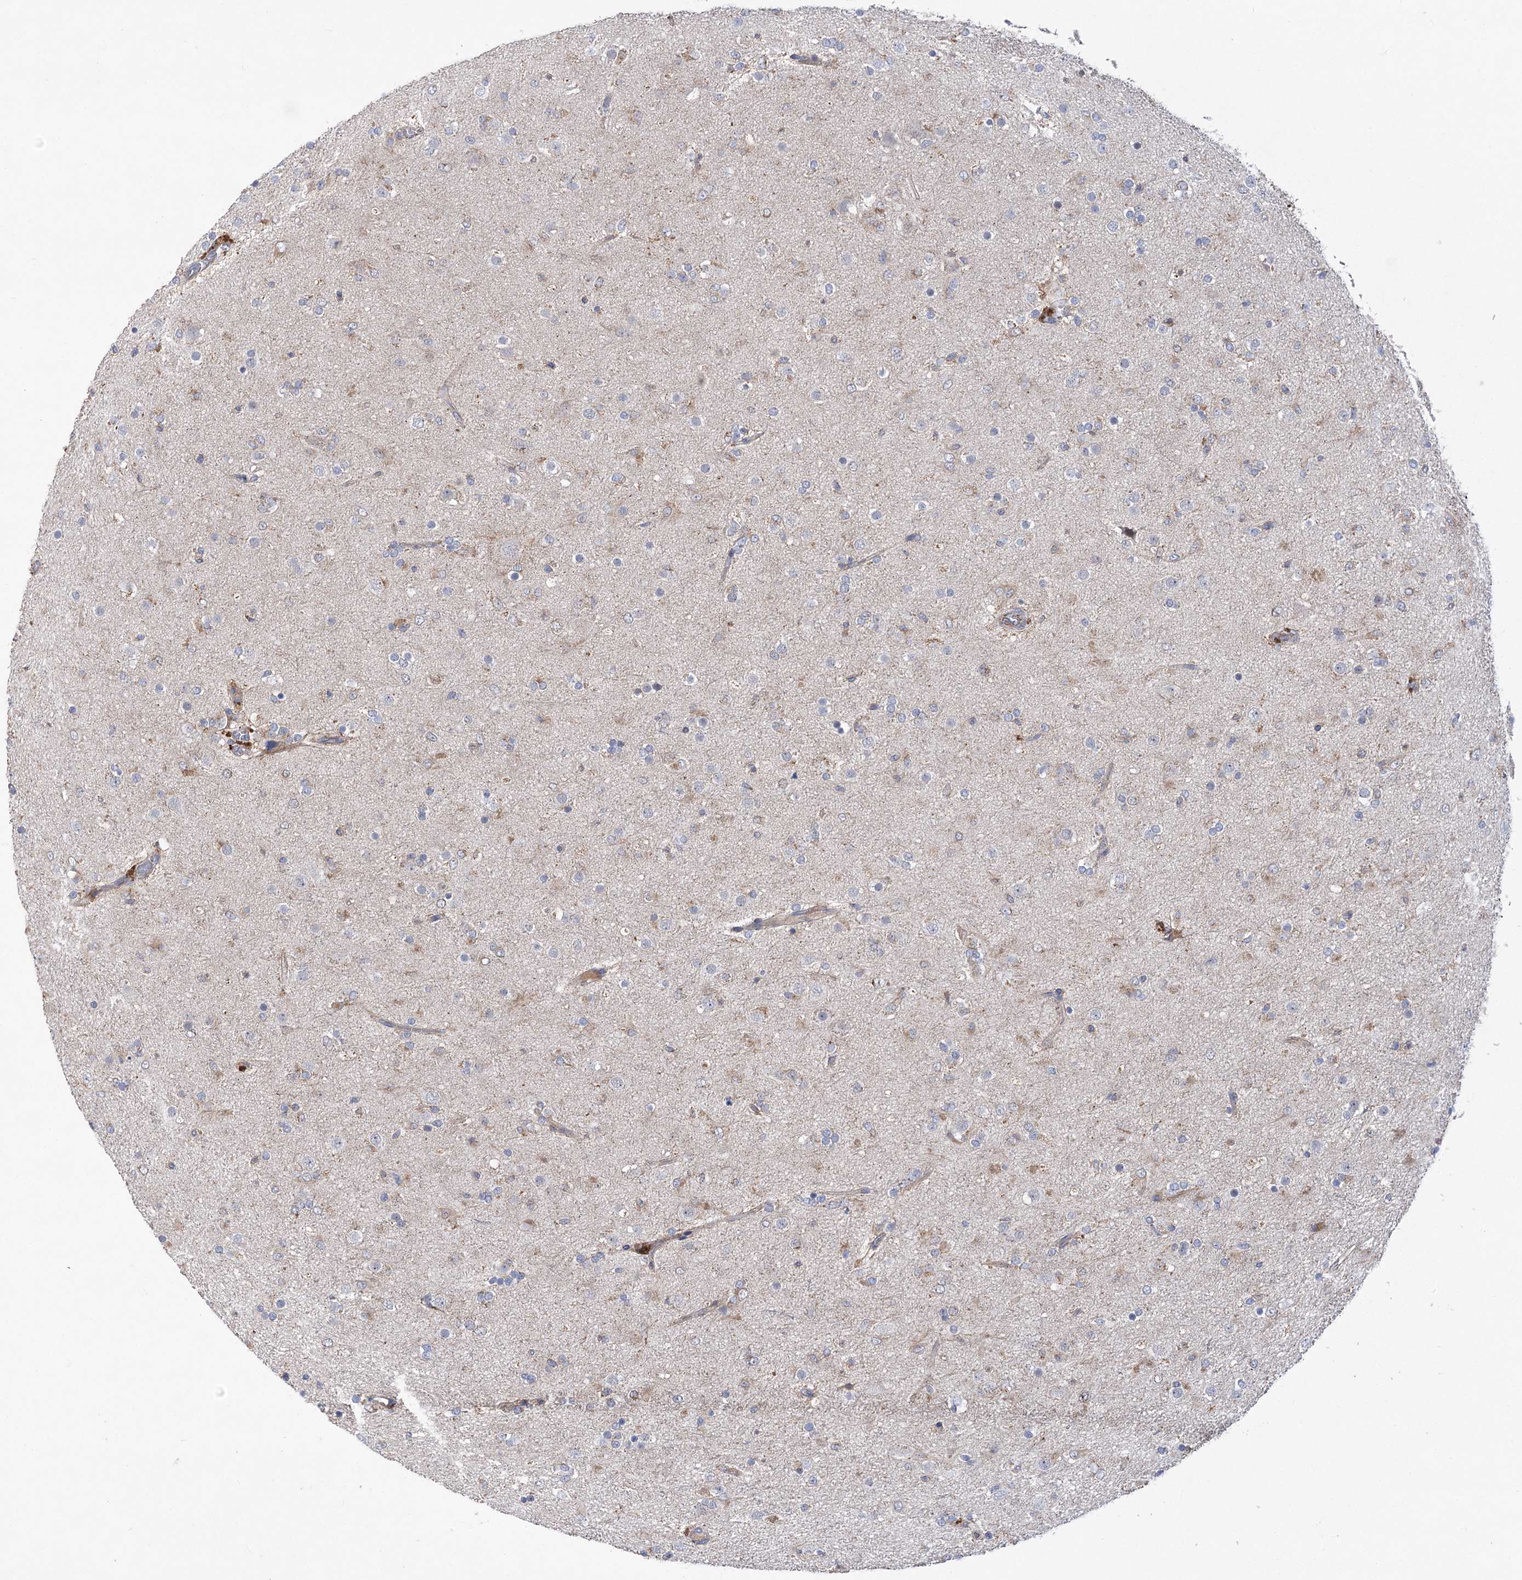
{"staining": {"intensity": "moderate", "quantity": "<25%", "location": "cytoplasmic/membranous"}, "tissue": "glioma", "cell_type": "Tumor cells", "image_type": "cancer", "snomed": [{"axis": "morphology", "description": "Glioma, malignant, Low grade"}, {"axis": "topography", "description": "Brain"}], "caption": "The image reveals immunohistochemical staining of malignant glioma (low-grade). There is moderate cytoplasmic/membranous expression is appreciated in about <25% of tumor cells.", "gene": "ECHDC3", "patient": {"sex": "male", "age": 65}}